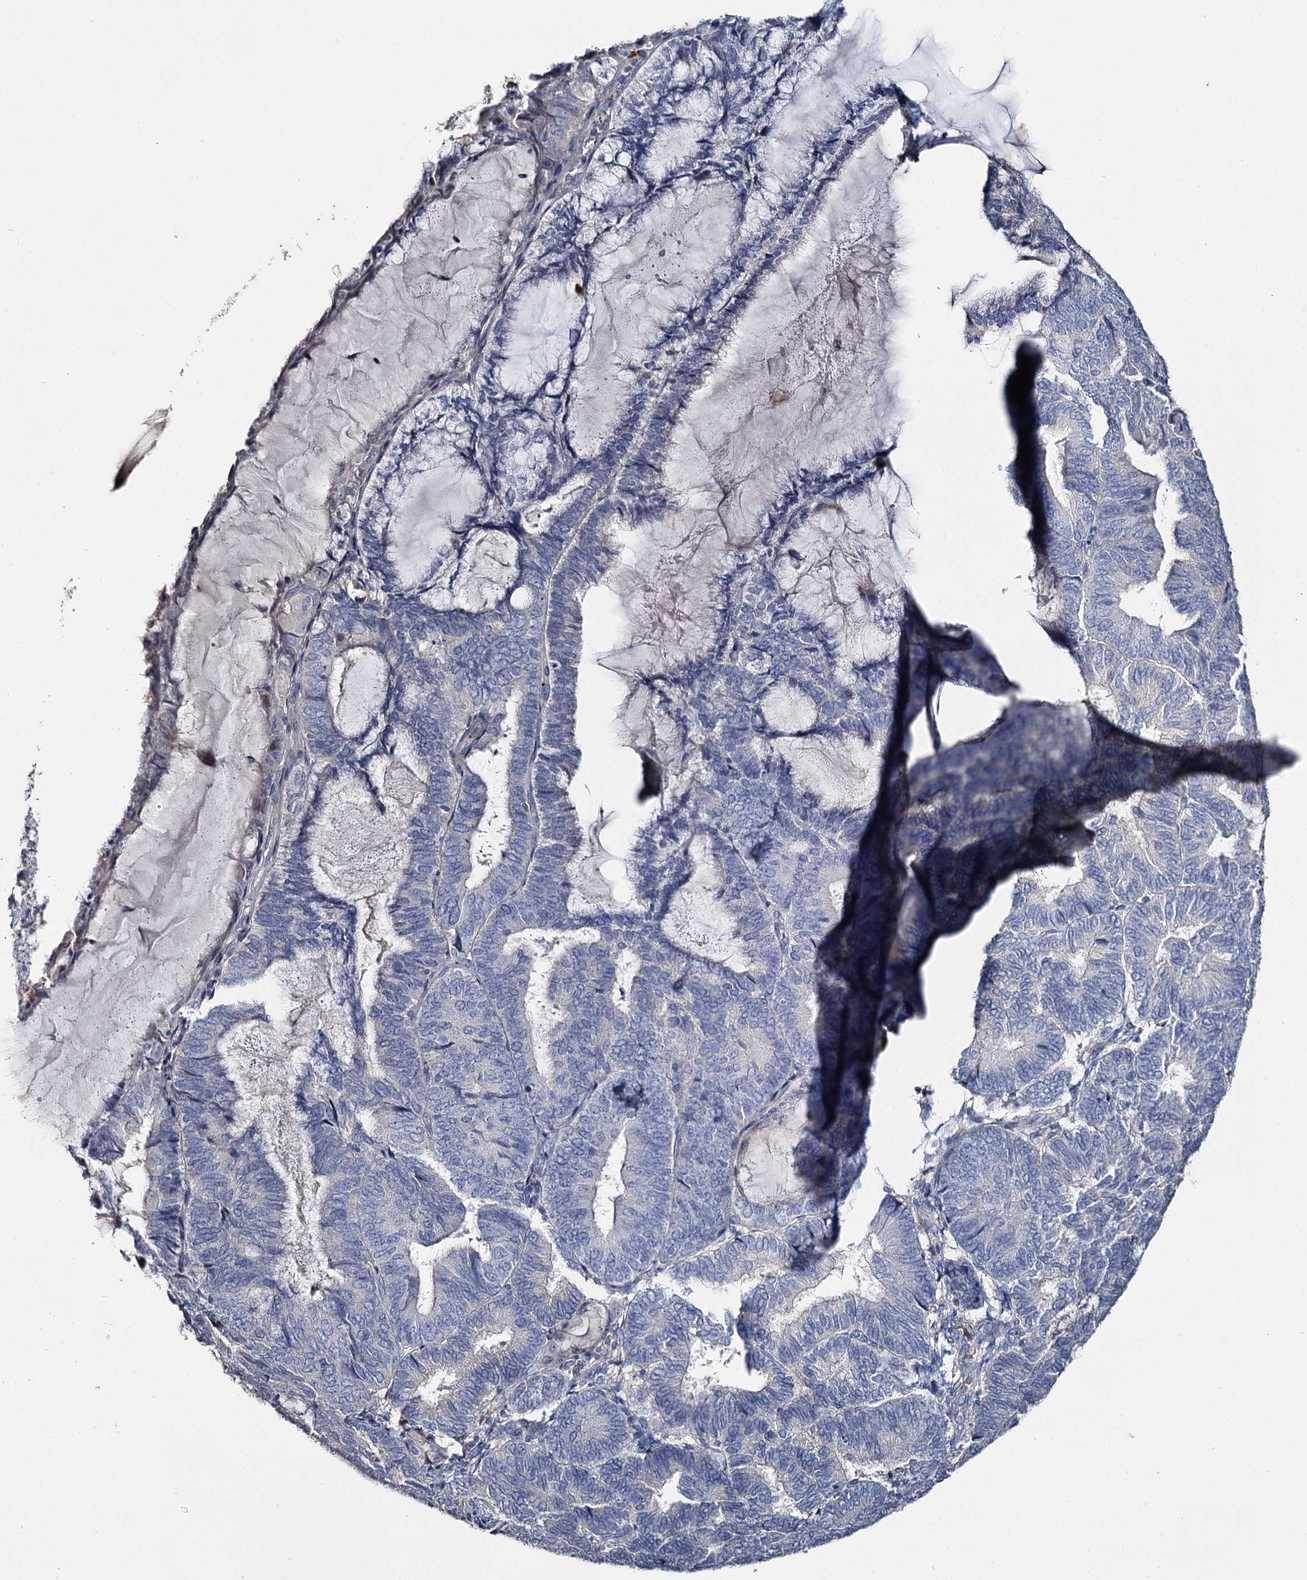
{"staining": {"intensity": "negative", "quantity": "none", "location": "none"}, "tissue": "endometrial cancer", "cell_type": "Tumor cells", "image_type": "cancer", "snomed": [{"axis": "morphology", "description": "Adenocarcinoma, NOS"}, {"axis": "topography", "description": "Endometrium"}], "caption": "Endometrial cancer (adenocarcinoma) stained for a protein using IHC reveals no expression tumor cells.", "gene": "DNAH6", "patient": {"sex": "female", "age": 81}}